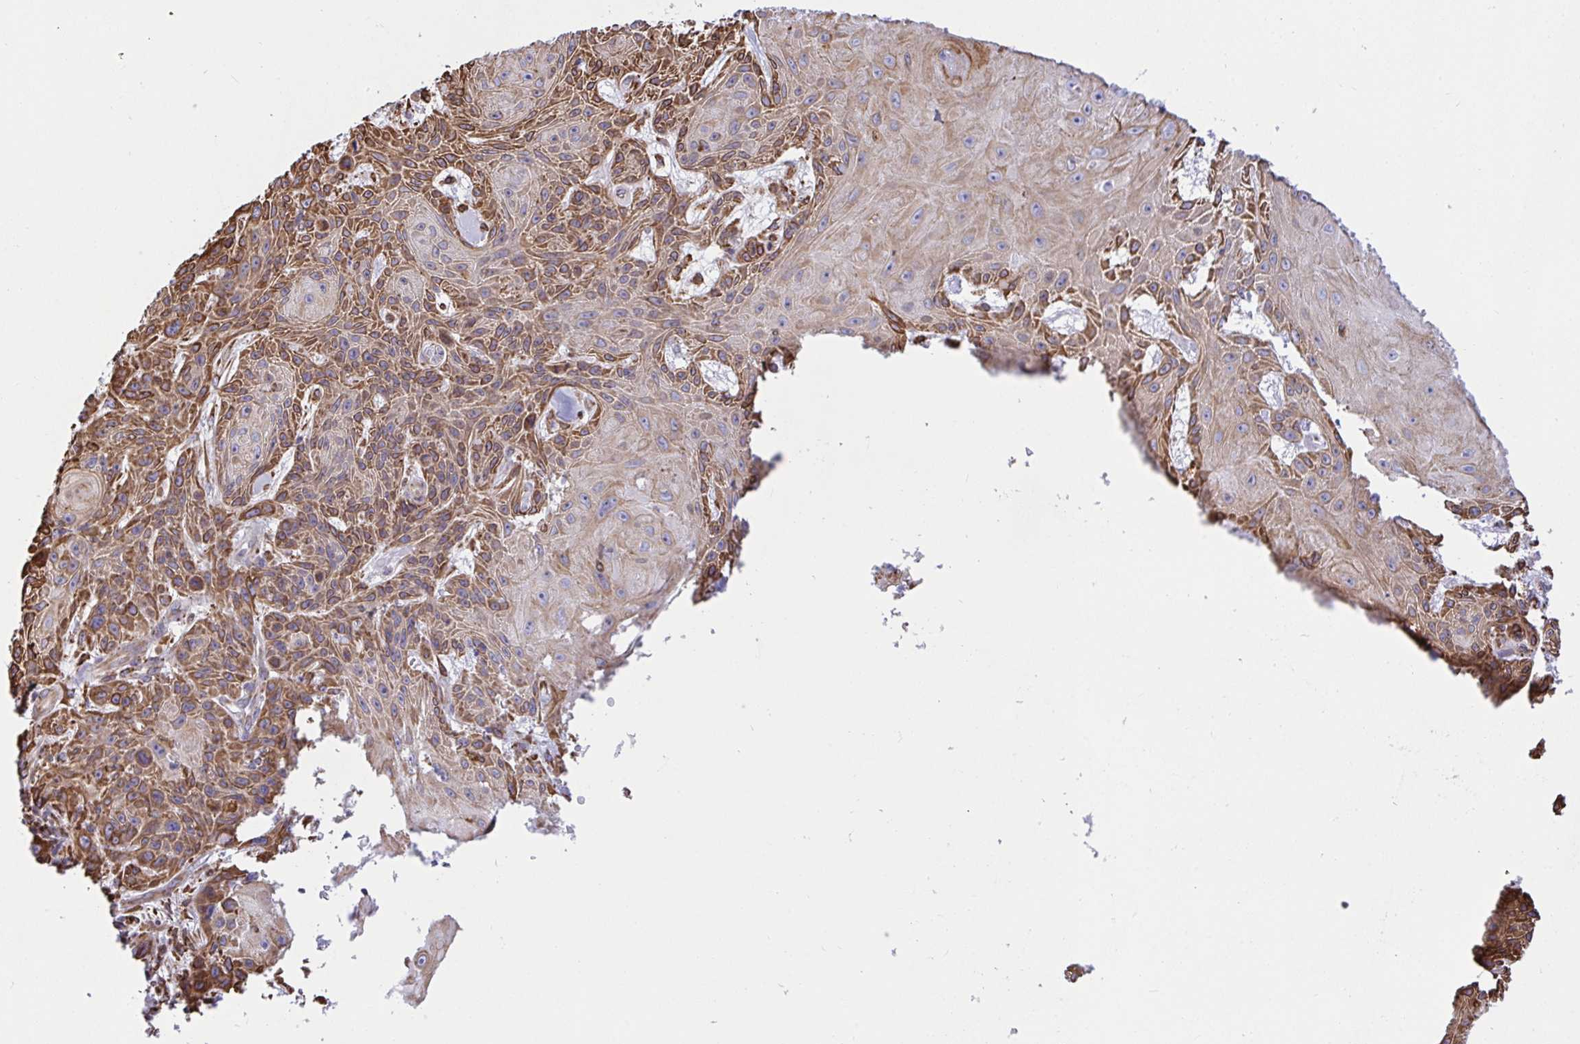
{"staining": {"intensity": "moderate", "quantity": "25%-75%", "location": "cytoplasmic/membranous"}, "tissue": "skin cancer", "cell_type": "Tumor cells", "image_type": "cancer", "snomed": [{"axis": "morphology", "description": "Squamous cell carcinoma, NOS"}, {"axis": "topography", "description": "Skin"}], "caption": "Protein staining exhibits moderate cytoplasmic/membranous positivity in about 25%-75% of tumor cells in skin squamous cell carcinoma.", "gene": "CLGN", "patient": {"sex": "male", "age": 88}}